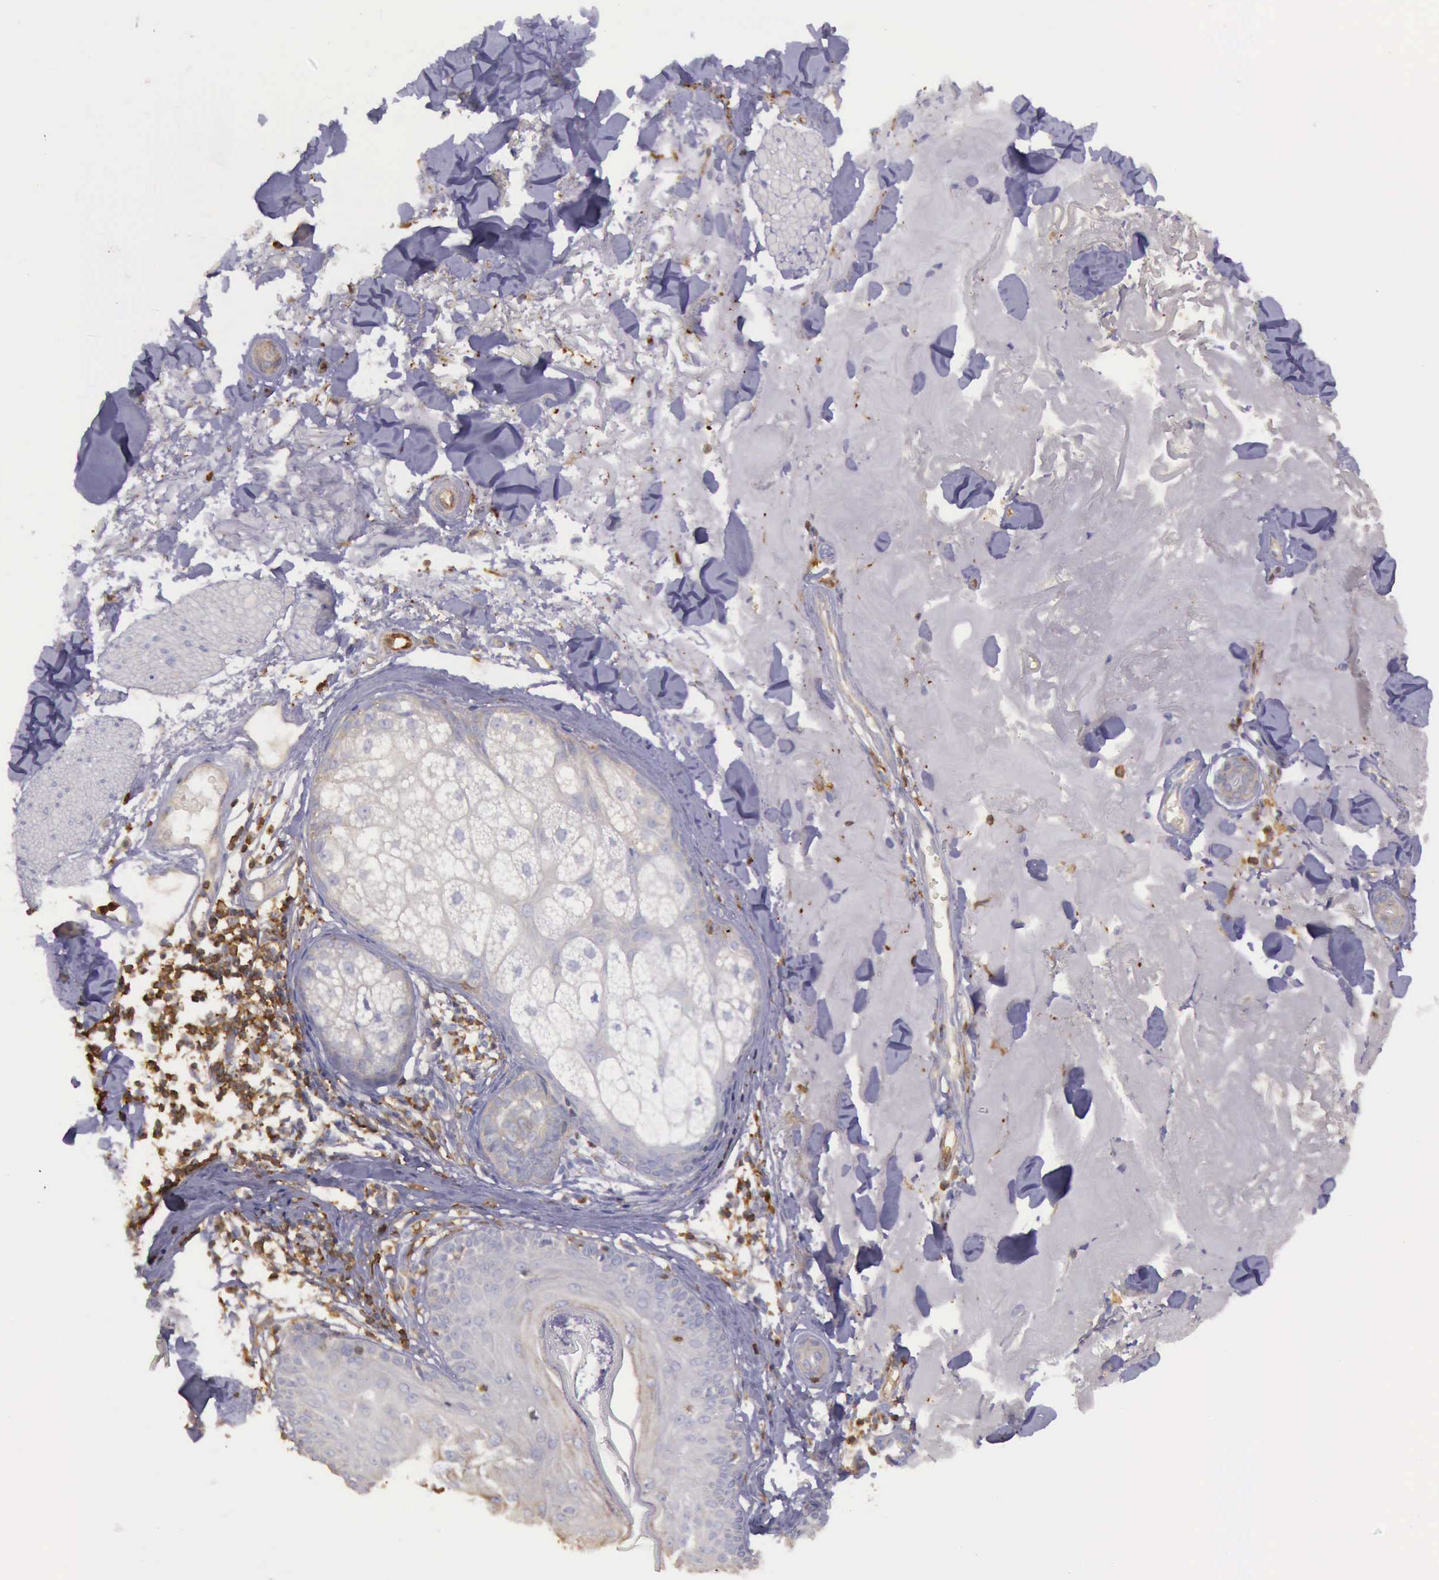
{"staining": {"intensity": "negative", "quantity": "none", "location": "none"}, "tissue": "skin", "cell_type": "Fibroblasts", "image_type": "normal", "snomed": [{"axis": "morphology", "description": "Normal tissue, NOS"}, {"axis": "topography", "description": "Skin"}], "caption": "An immunohistochemistry image of normal skin is shown. There is no staining in fibroblasts of skin. (DAB (3,3'-diaminobenzidine) immunohistochemistry (IHC) visualized using brightfield microscopy, high magnification).", "gene": "ARHGAP4", "patient": {"sex": "male", "age": 86}}